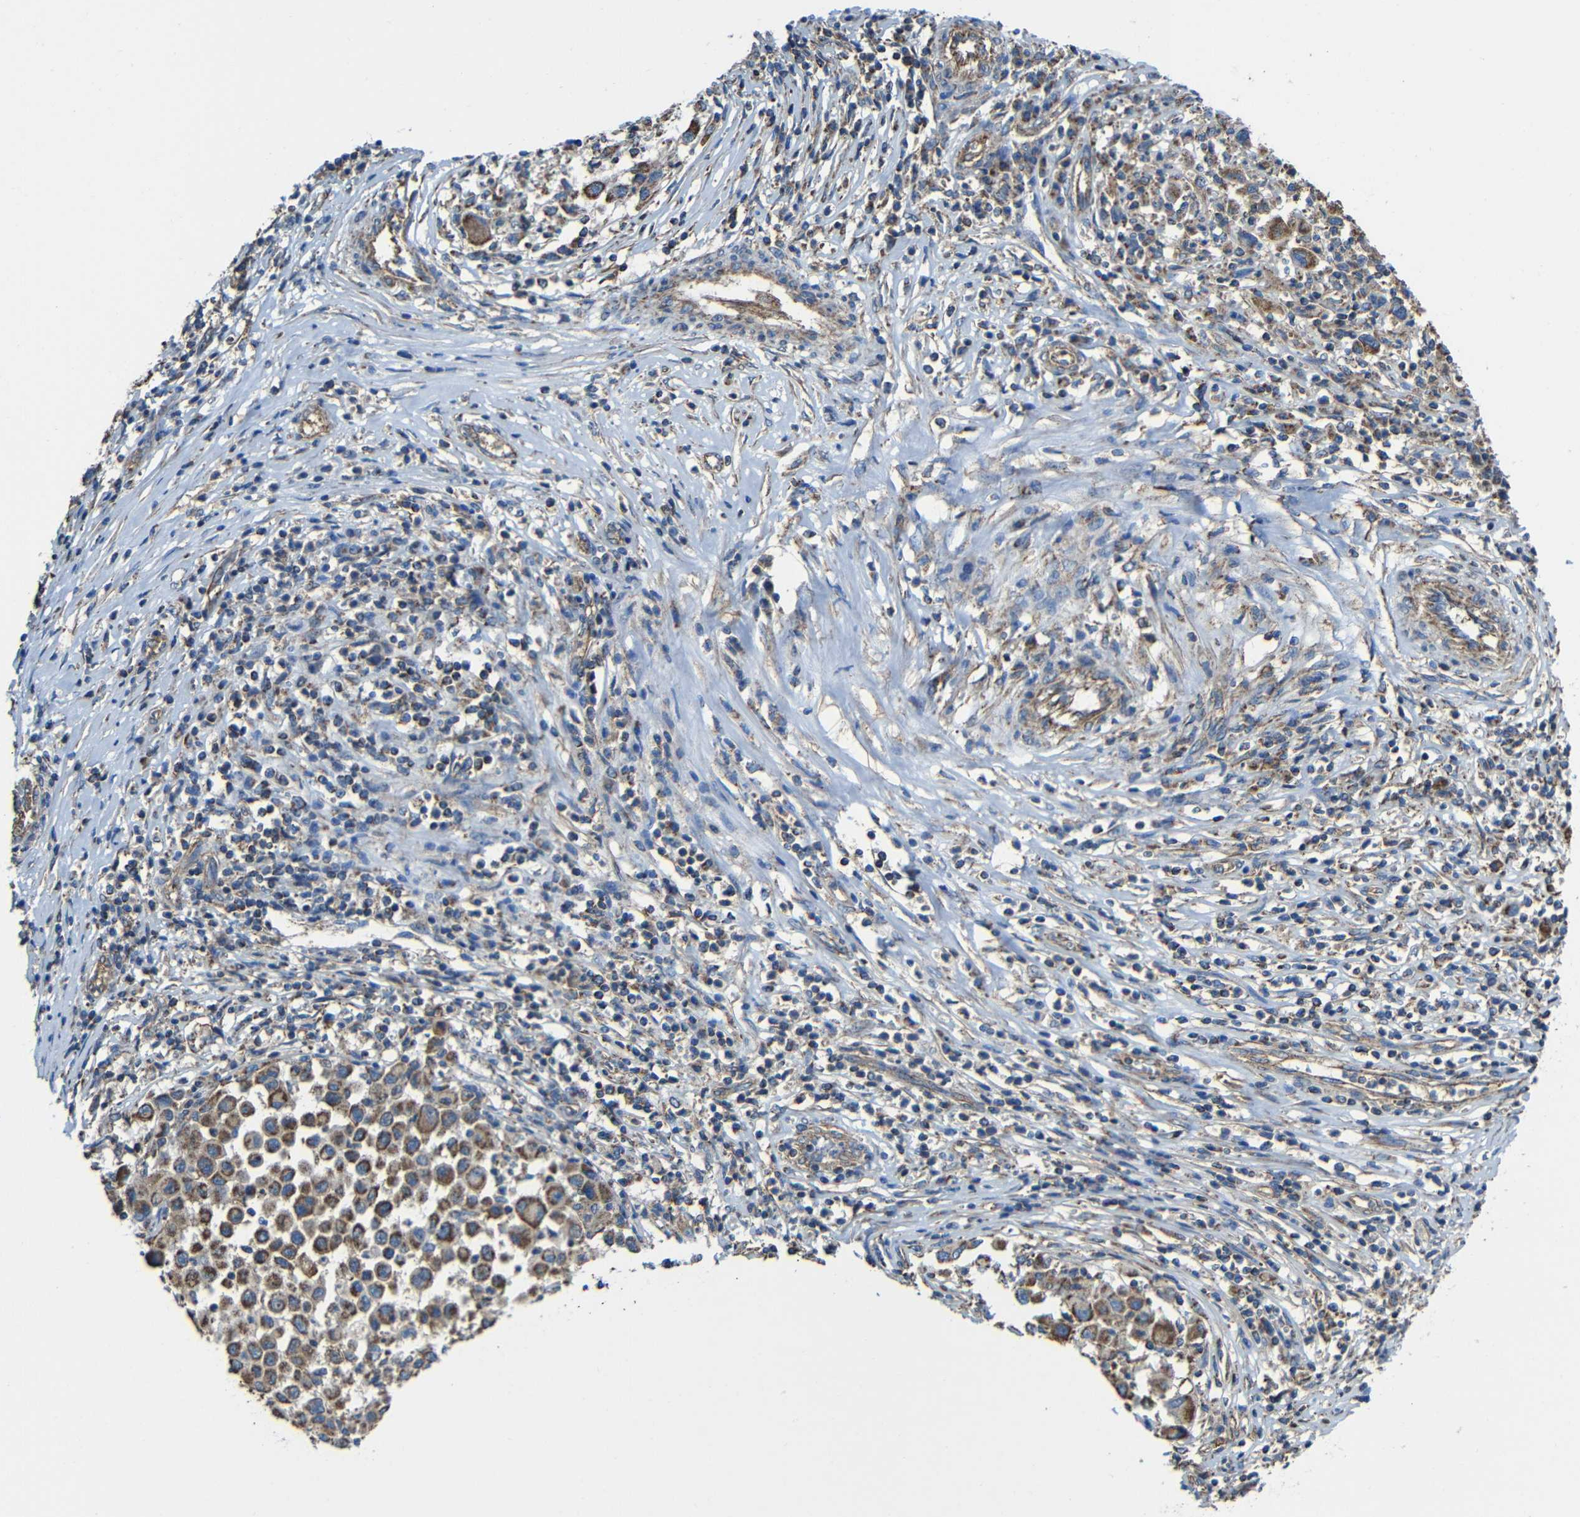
{"staining": {"intensity": "strong", "quantity": ">75%", "location": "cytoplasmic/membranous"}, "tissue": "melanoma", "cell_type": "Tumor cells", "image_type": "cancer", "snomed": [{"axis": "morphology", "description": "Malignant melanoma, Metastatic site"}, {"axis": "topography", "description": "Lymph node"}], "caption": "Immunohistochemical staining of human malignant melanoma (metastatic site) displays strong cytoplasmic/membranous protein positivity in approximately >75% of tumor cells.", "gene": "INTS6L", "patient": {"sex": "male", "age": 61}}